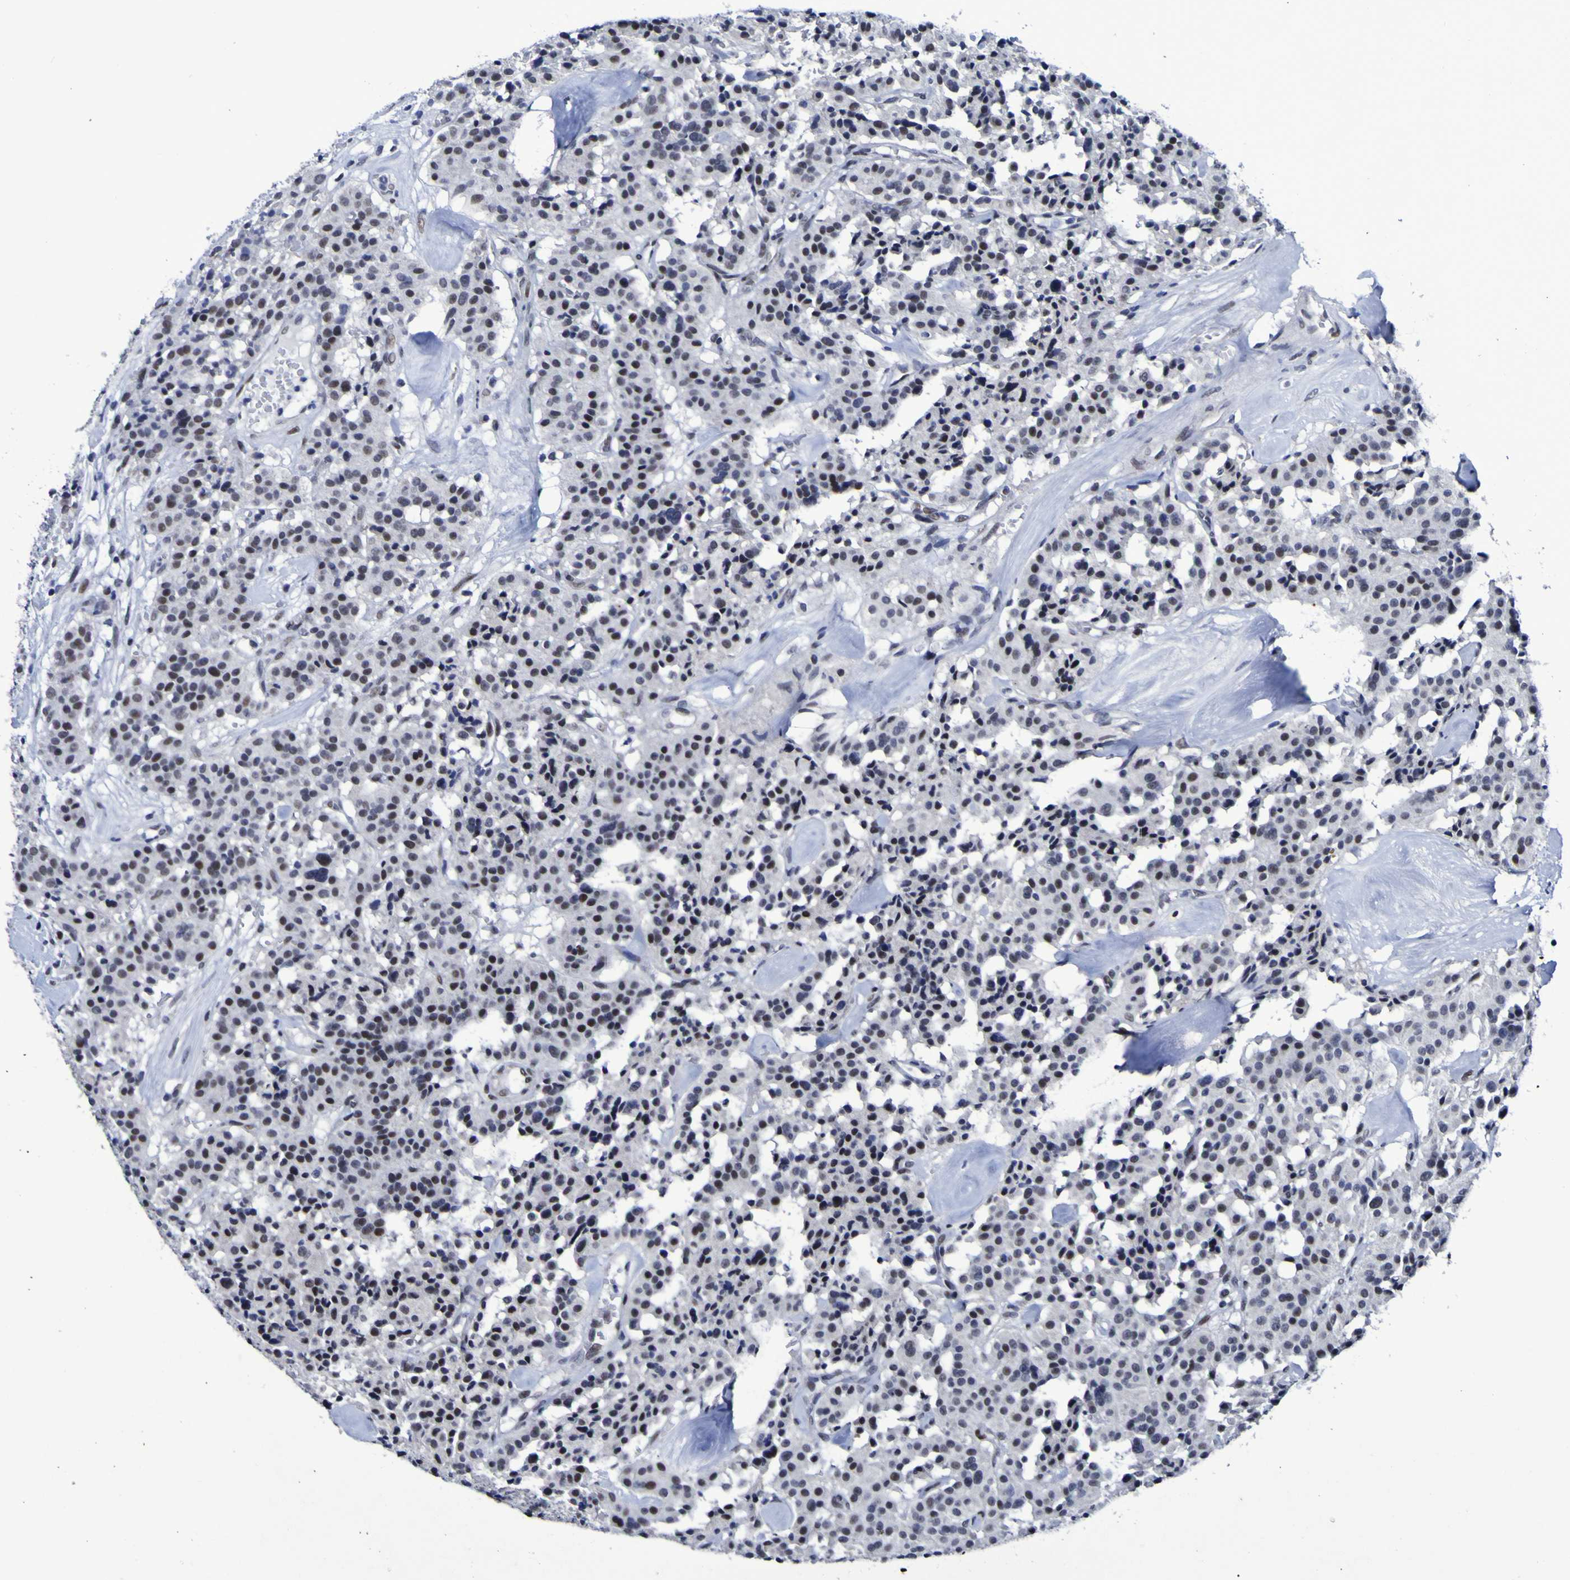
{"staining": {"intensity": "strong", "quantity": "25%-75%", "location": "nuclear"}, "tissue": "carcinoid", "cell_type": "Tumor cells", "image_type": "cancer", "snomed": [{"axis": "morphology", "description": "Carcinoid, malignant, NOS"}, {"axis": "topography", "description": "Lung"}], "caption": "Immunohistochemistry (IHC) image of neoplastic tissue: human carcinoid stained using immunohistochemistry shows high levels of strong protein expression localized specifically in the nuclear of tumor cells, appearing as a nuclear brown color.", "gene": "MBD3", "patient": {"sex": "male", "age": 30}}